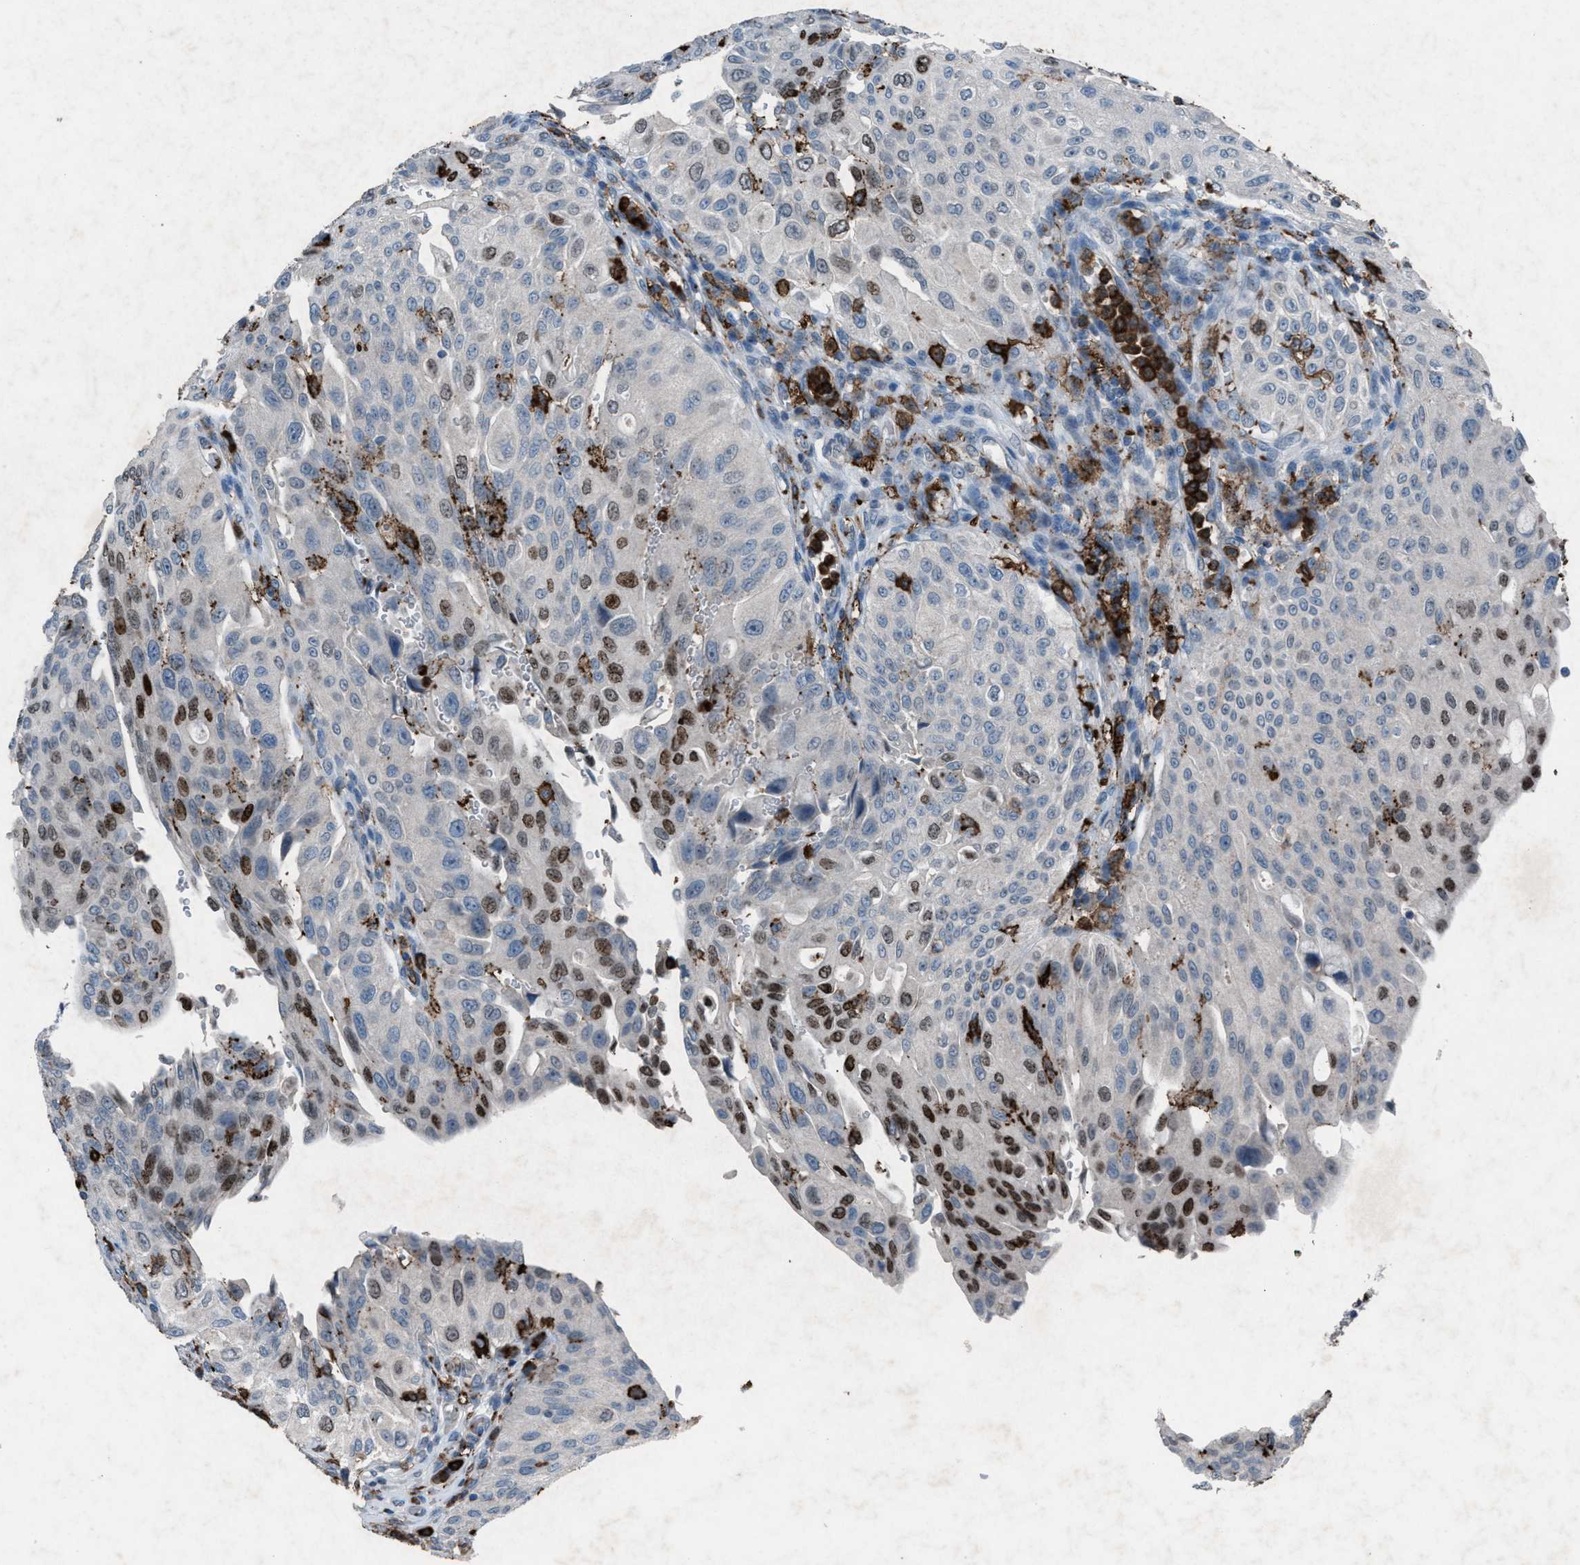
{"staining": {"intensity": "moderate", "quantity": "<25%", "location": "nuclear"}, "tissue": "urothelial cancer", "cell_type": "Tumor cells", "image_type": "cancer", "snomed": [{"axis": "morphology", "description": "Urothelial carcinoma, High grade"}, {"axis": "topography", "description": "Urinary bladder"}], "caption": "Urothelial cancer stained for a protein (brown) displays moderate nuclear positive positivity in about <25% of tumor cells.", "gene": "FCER1G", "patient": {"sex": "male", "age": 46}}